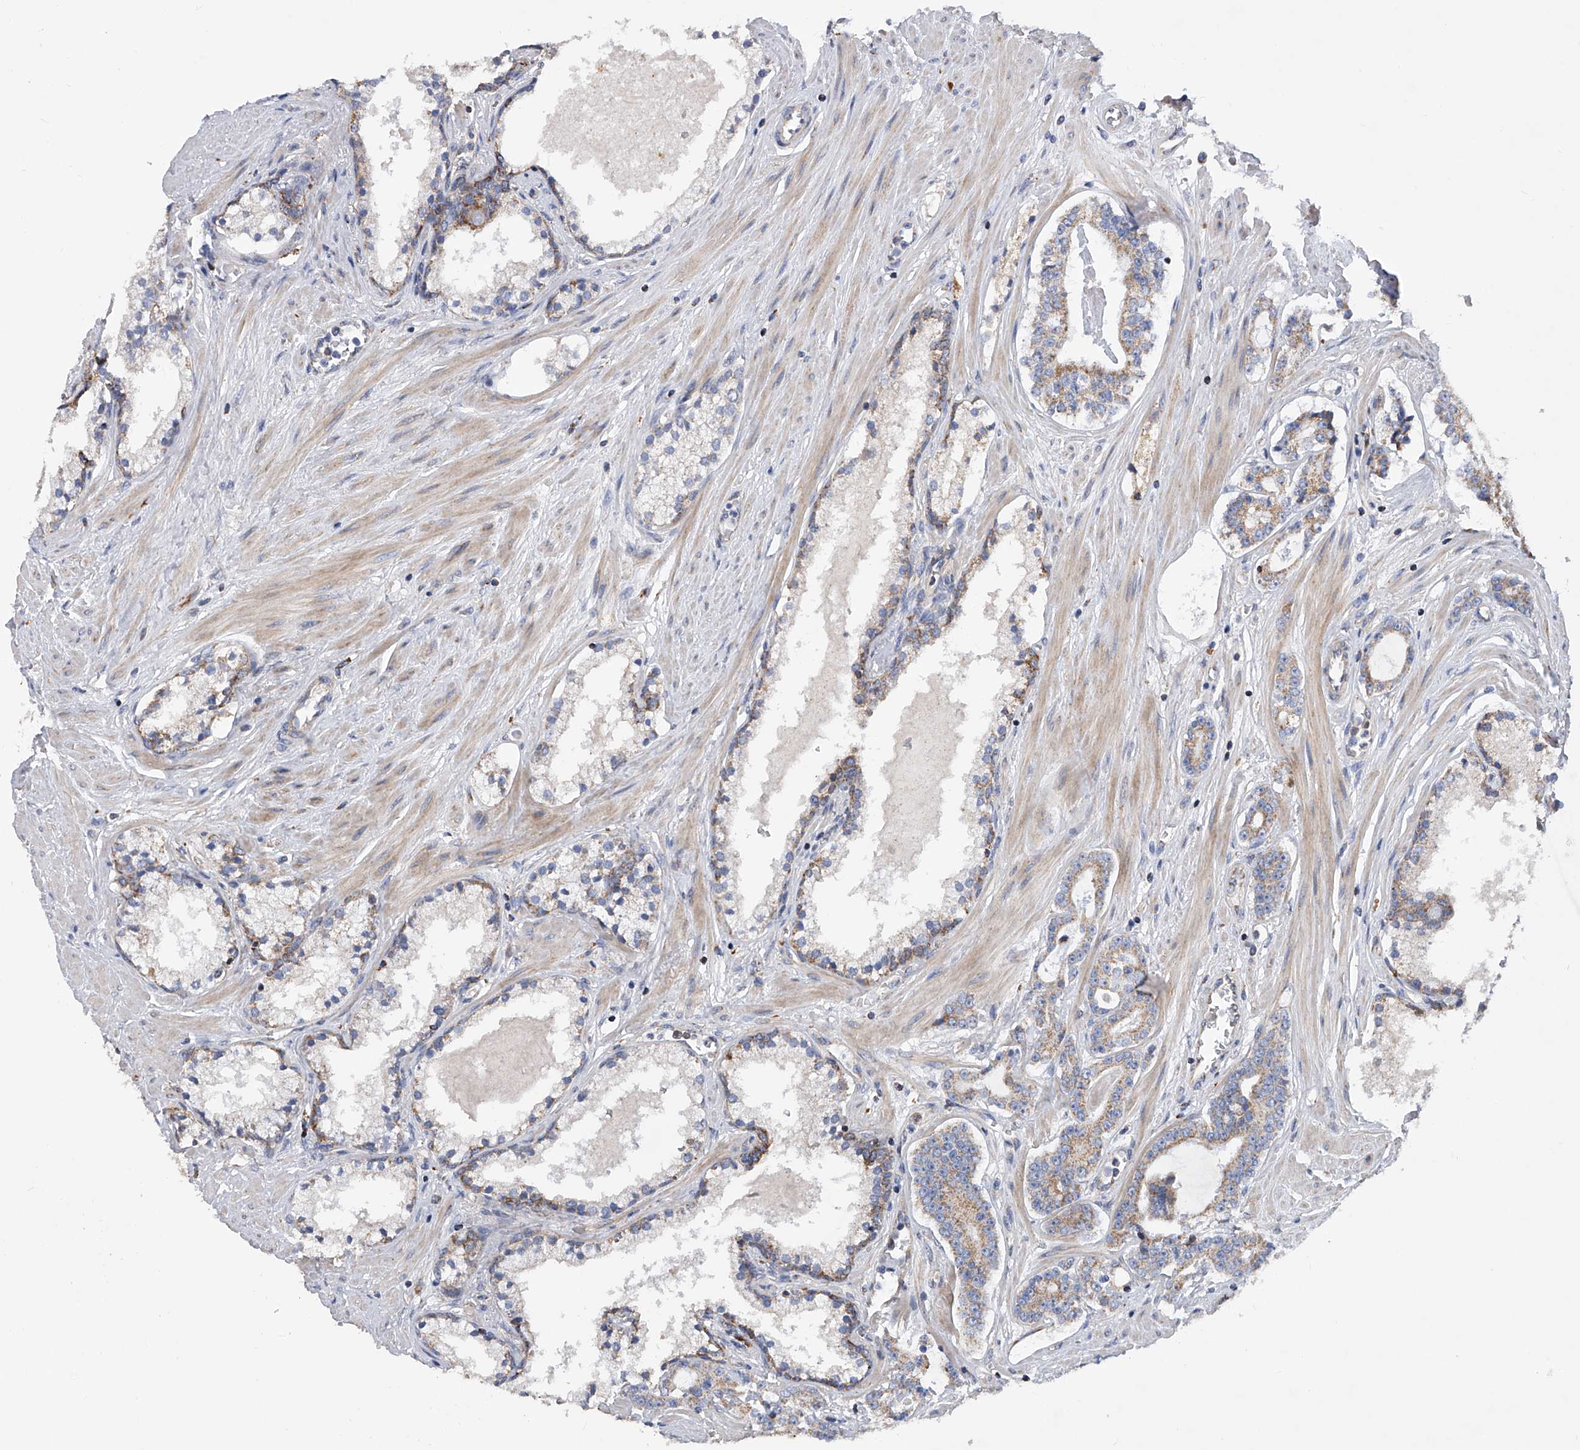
{"staining": {"intensity": "weak", "quantity": ">75%", "location": "cytoplasmic/membranous"}, "tissue": "prostate cancer", "cell_type": "Tumor cells", "image_type": "cancer", "snomed": [{"axis": "morphology", "description": "Adenocarcinoma, High grade"}, {"axis": "topography", "description": "Prostate"}], "caption": "There is low levels of weak cytoplasmic/membranous staining in tumor cells of prostate cancer (high-grade adenocarcinoma), as demonstrated by immunohistochemical staining (brown color).", "gene": "PDSS2", "patient": {"sex": "male", "age": 58}}